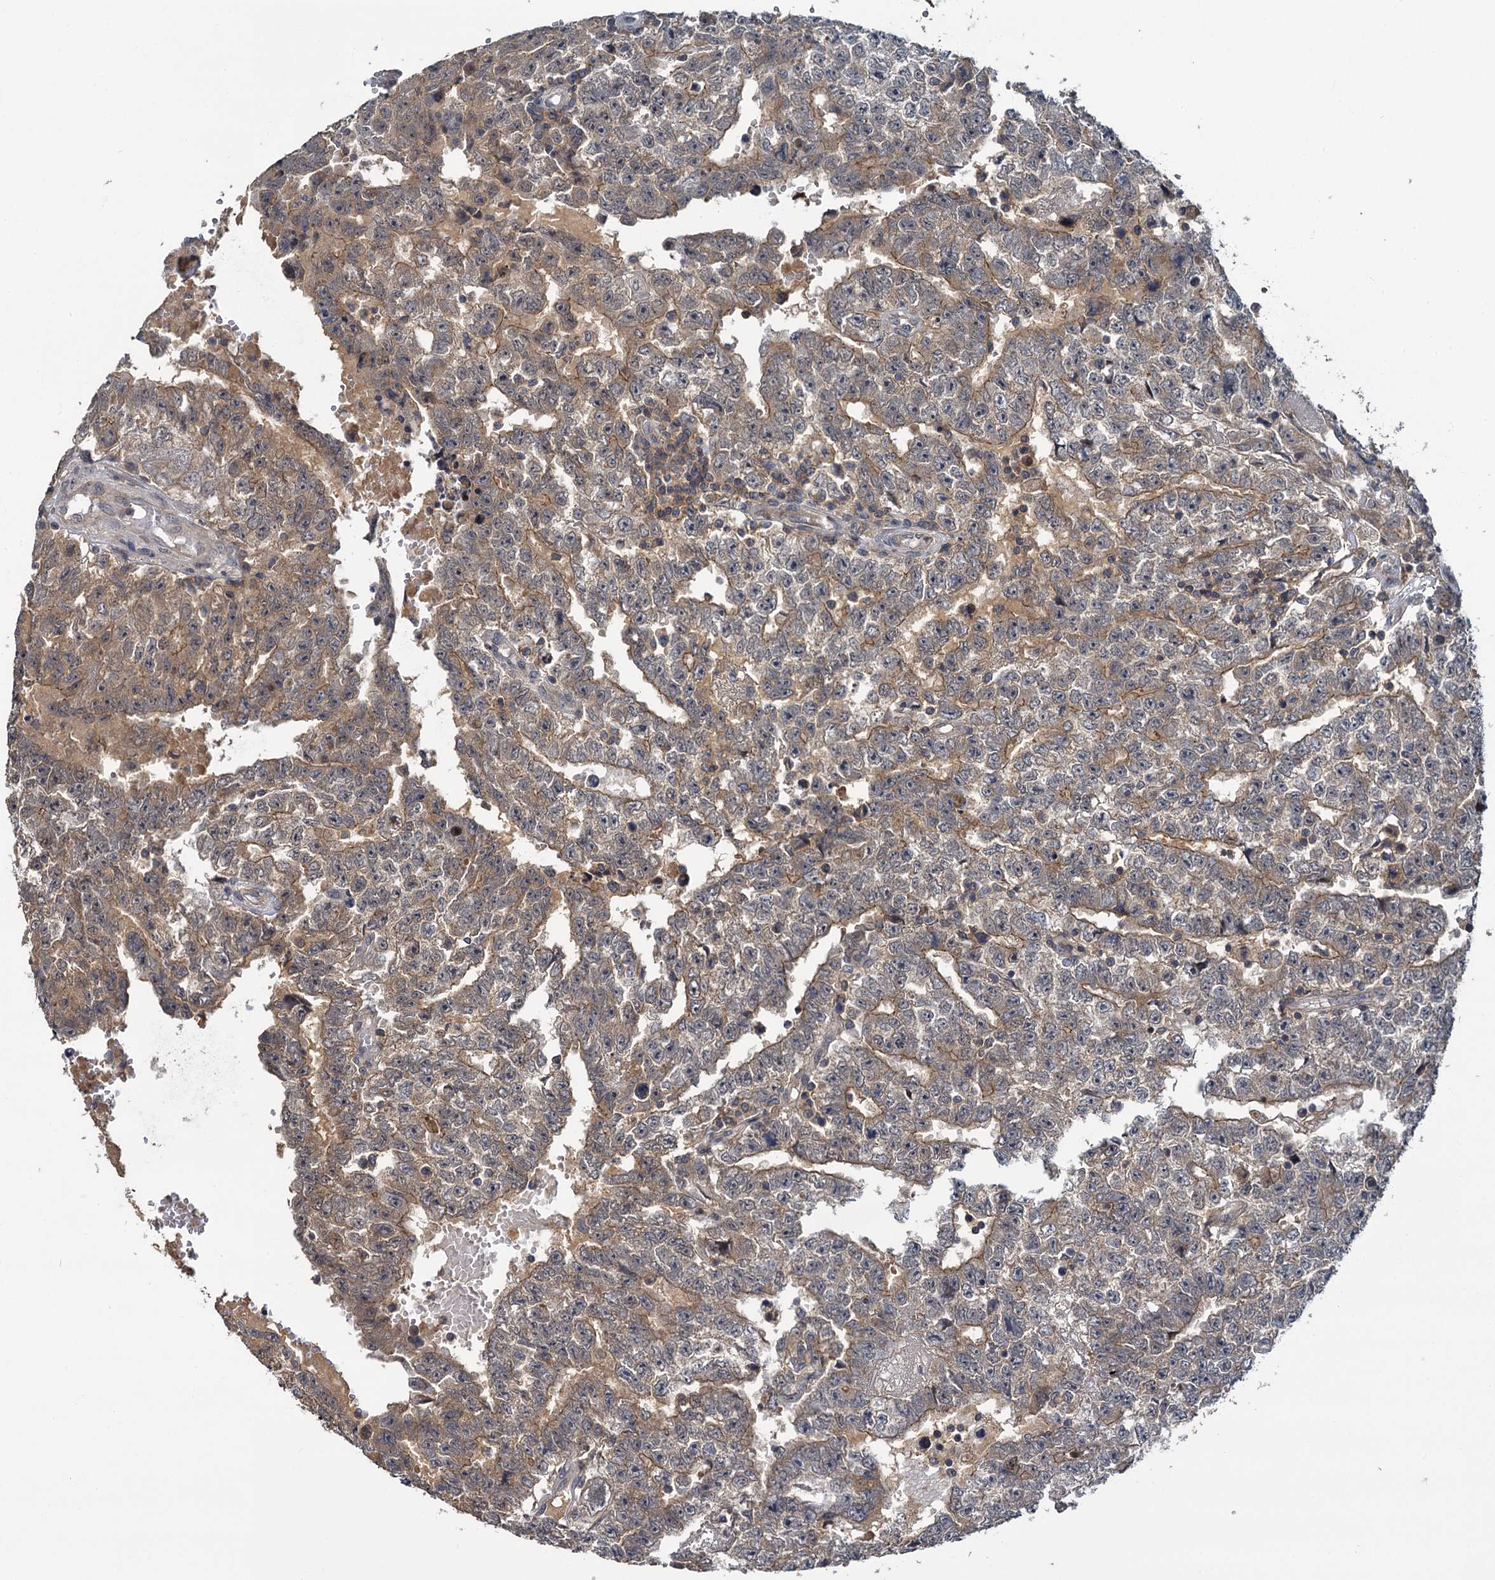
{"staining": {"intensity": "weak", "quantity": ">75%", "location": "cytoplasmic/membranous"}, "tissue": "testis cancer", "cell_type": "Tumor cells", "image_type": "cancer", "snomed": [{"axis": "morphology", "description": "Carcinoma, Embryonal, NOS"}, {"axis": "topography", "description": "Testis"}], "caption": "Immunohistochemical staining of human embryonal carcinoma (testis) exhibits weak cytoplasmic/membranous protein expression in about >75% of tumor cells.", "gene": "TMEM39A", "patient": {"sex": "male", "age": 25}}